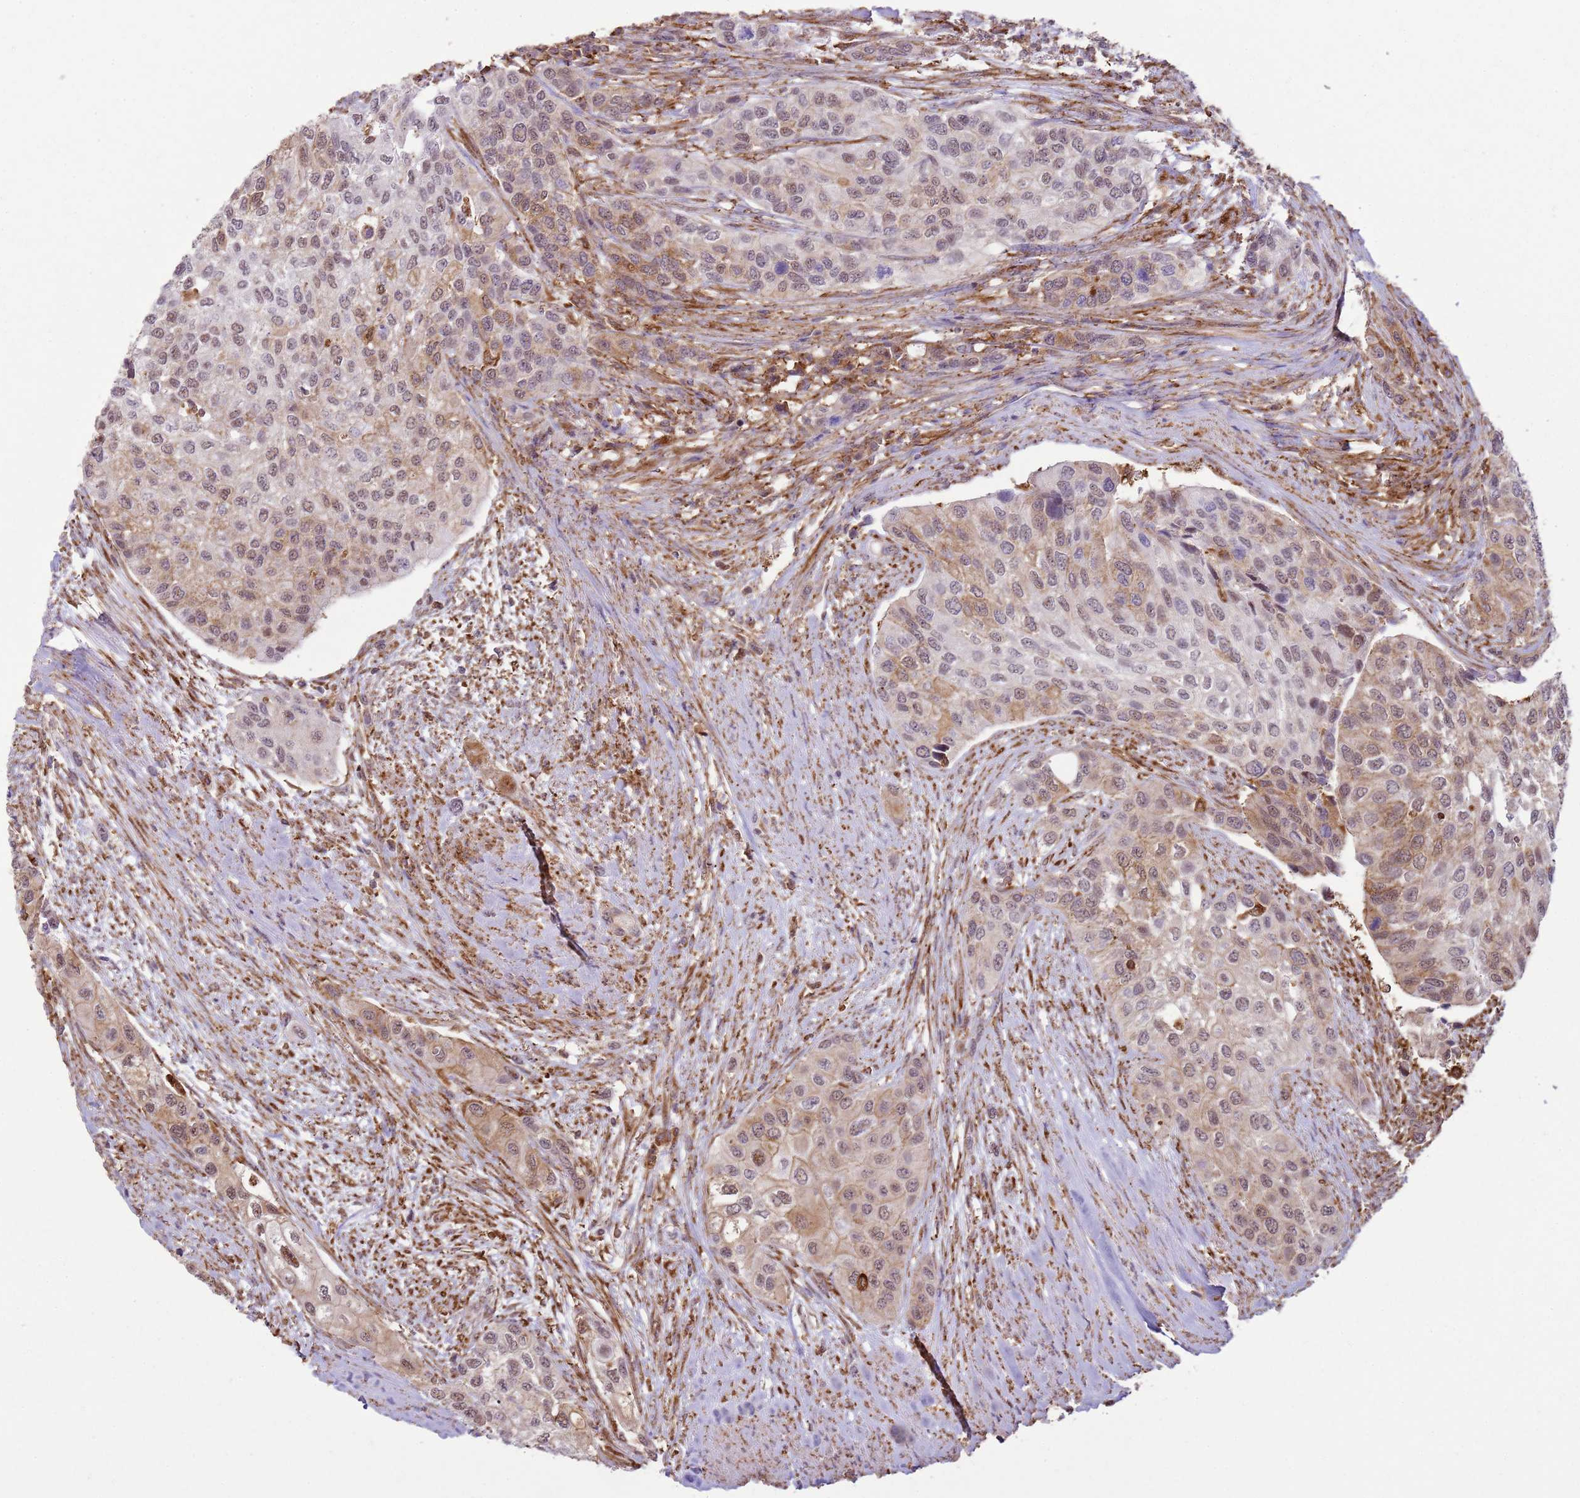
{"staining": {"intensity": "moderate", "quantity": "<25%", "location": "cytoplasmic/membranous"}, "tissue": "urothelial cancer", "cell_type": "Tumor cells", "image_type": "cancer", "snomed": [{"axis": "morphology", "description": "Normal tissue, NOS"}, {"axis": "morphology", "description": "Urothelial carcinoma, High grade"}, {"axis": "topography", "description": "Vascular tissue"}, {"axis": "topography", "description": "Urinary bladder"}], "caption": "High-power microscopy captured an immunohistochemistry histopathology image of urothelial carcinoma (high-grade), revealing moderate cytoplasmic/membranous positivity in about <25% of tumor cells.", "gene": "GABRE", "patient": {"sex": "female", "age": 56}}